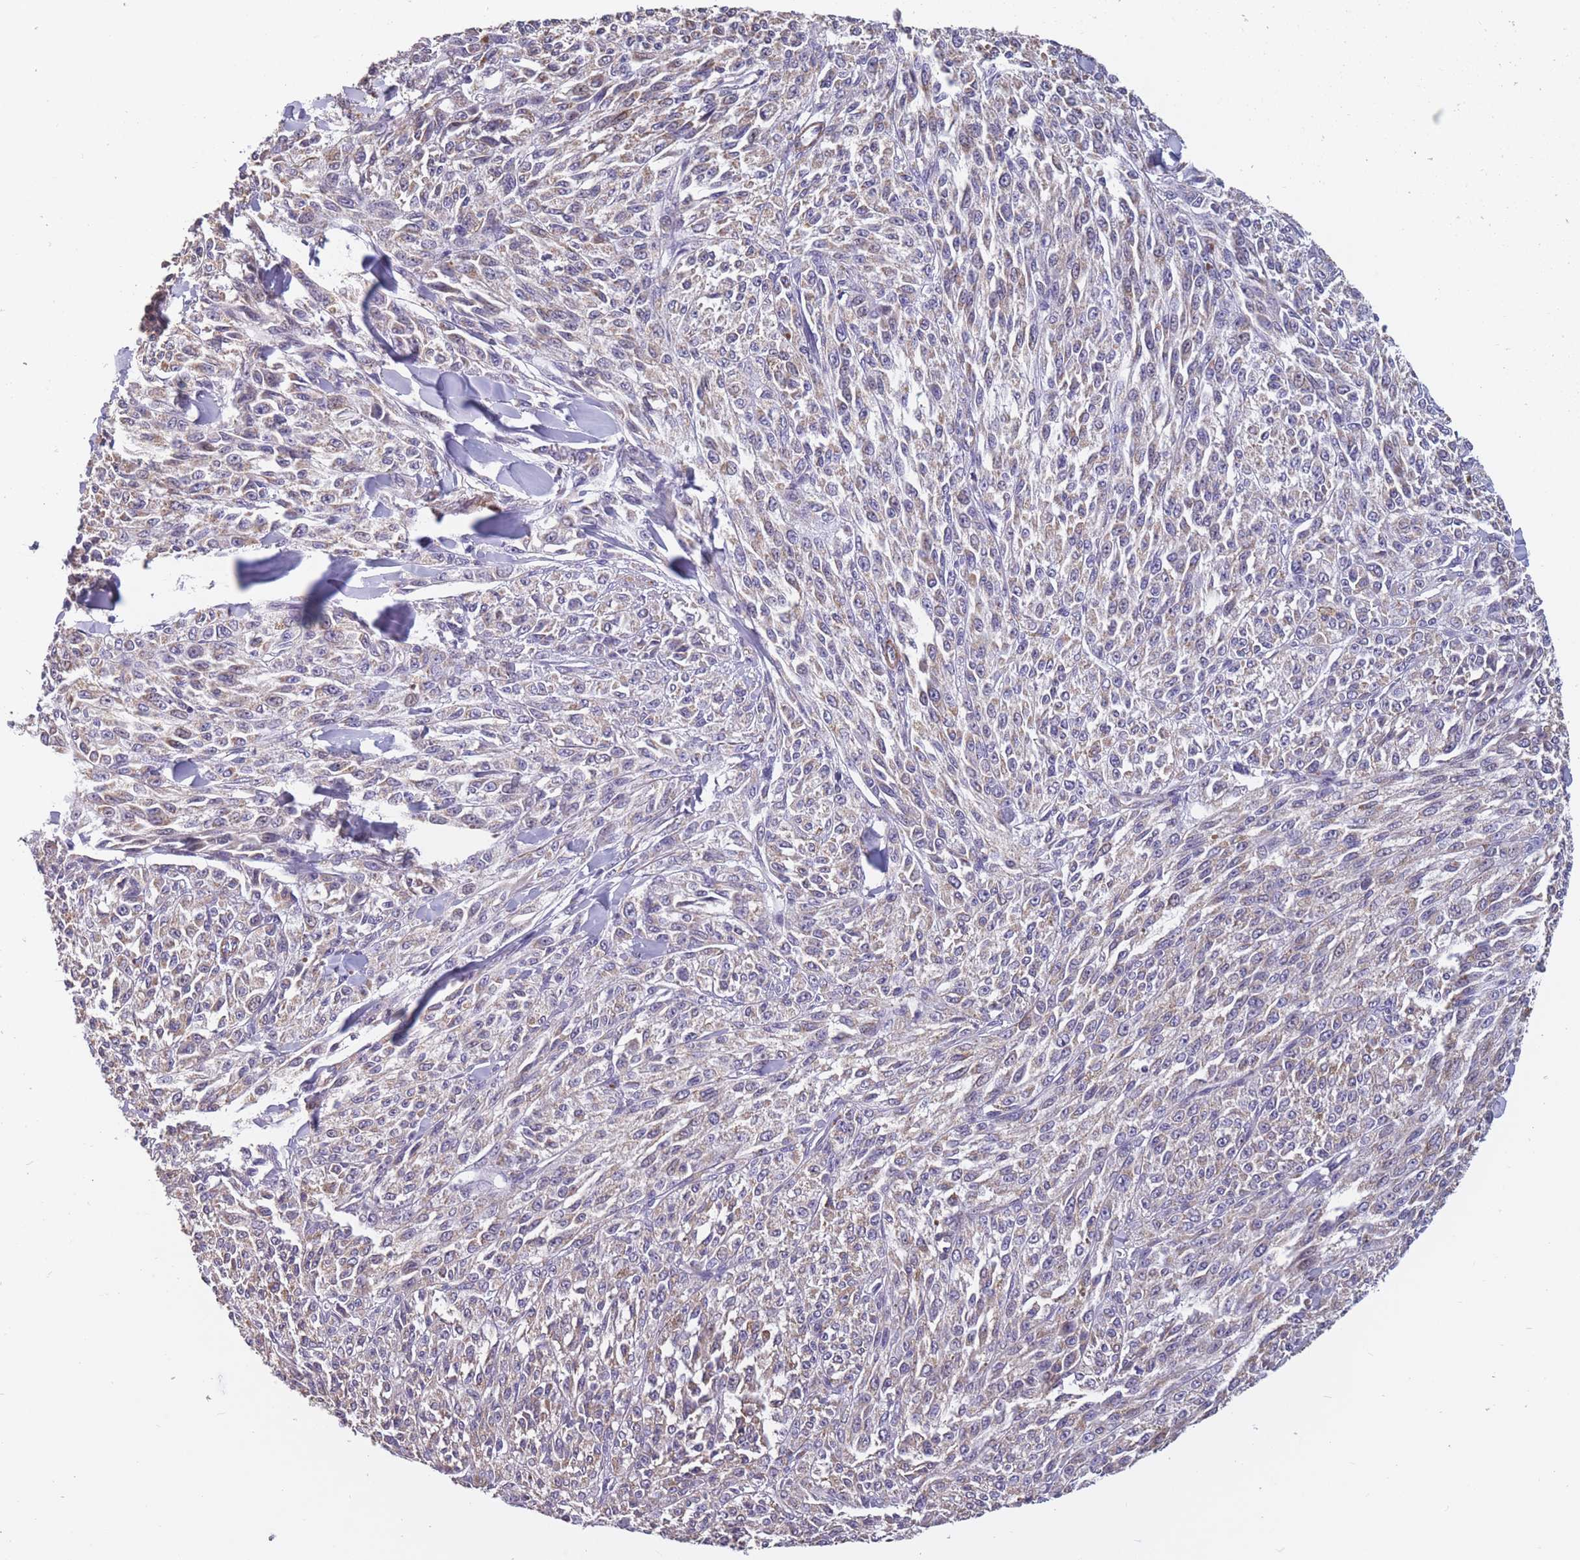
{"staining": {"intensity": "weak", "quantity": "25%-75%", "location": "cytoplasmic/membranous"}, "tissue": "melanoma", "cell_type": "Tumor cells", "image_type": "cancer", "snomed": [{"axis": "morphology", "description": "Malignant melanoma, NOS"}, {"axis": "topography", "description": "Skin"}], "caption": "Human melanoma stained for a protein (brown) reveals weak cytoplasmic/membranous positive positivity in about 25%-75% of tumor cells.", "gene": "TOMM40L", "patient": {"sex": "female", "age": 52}}